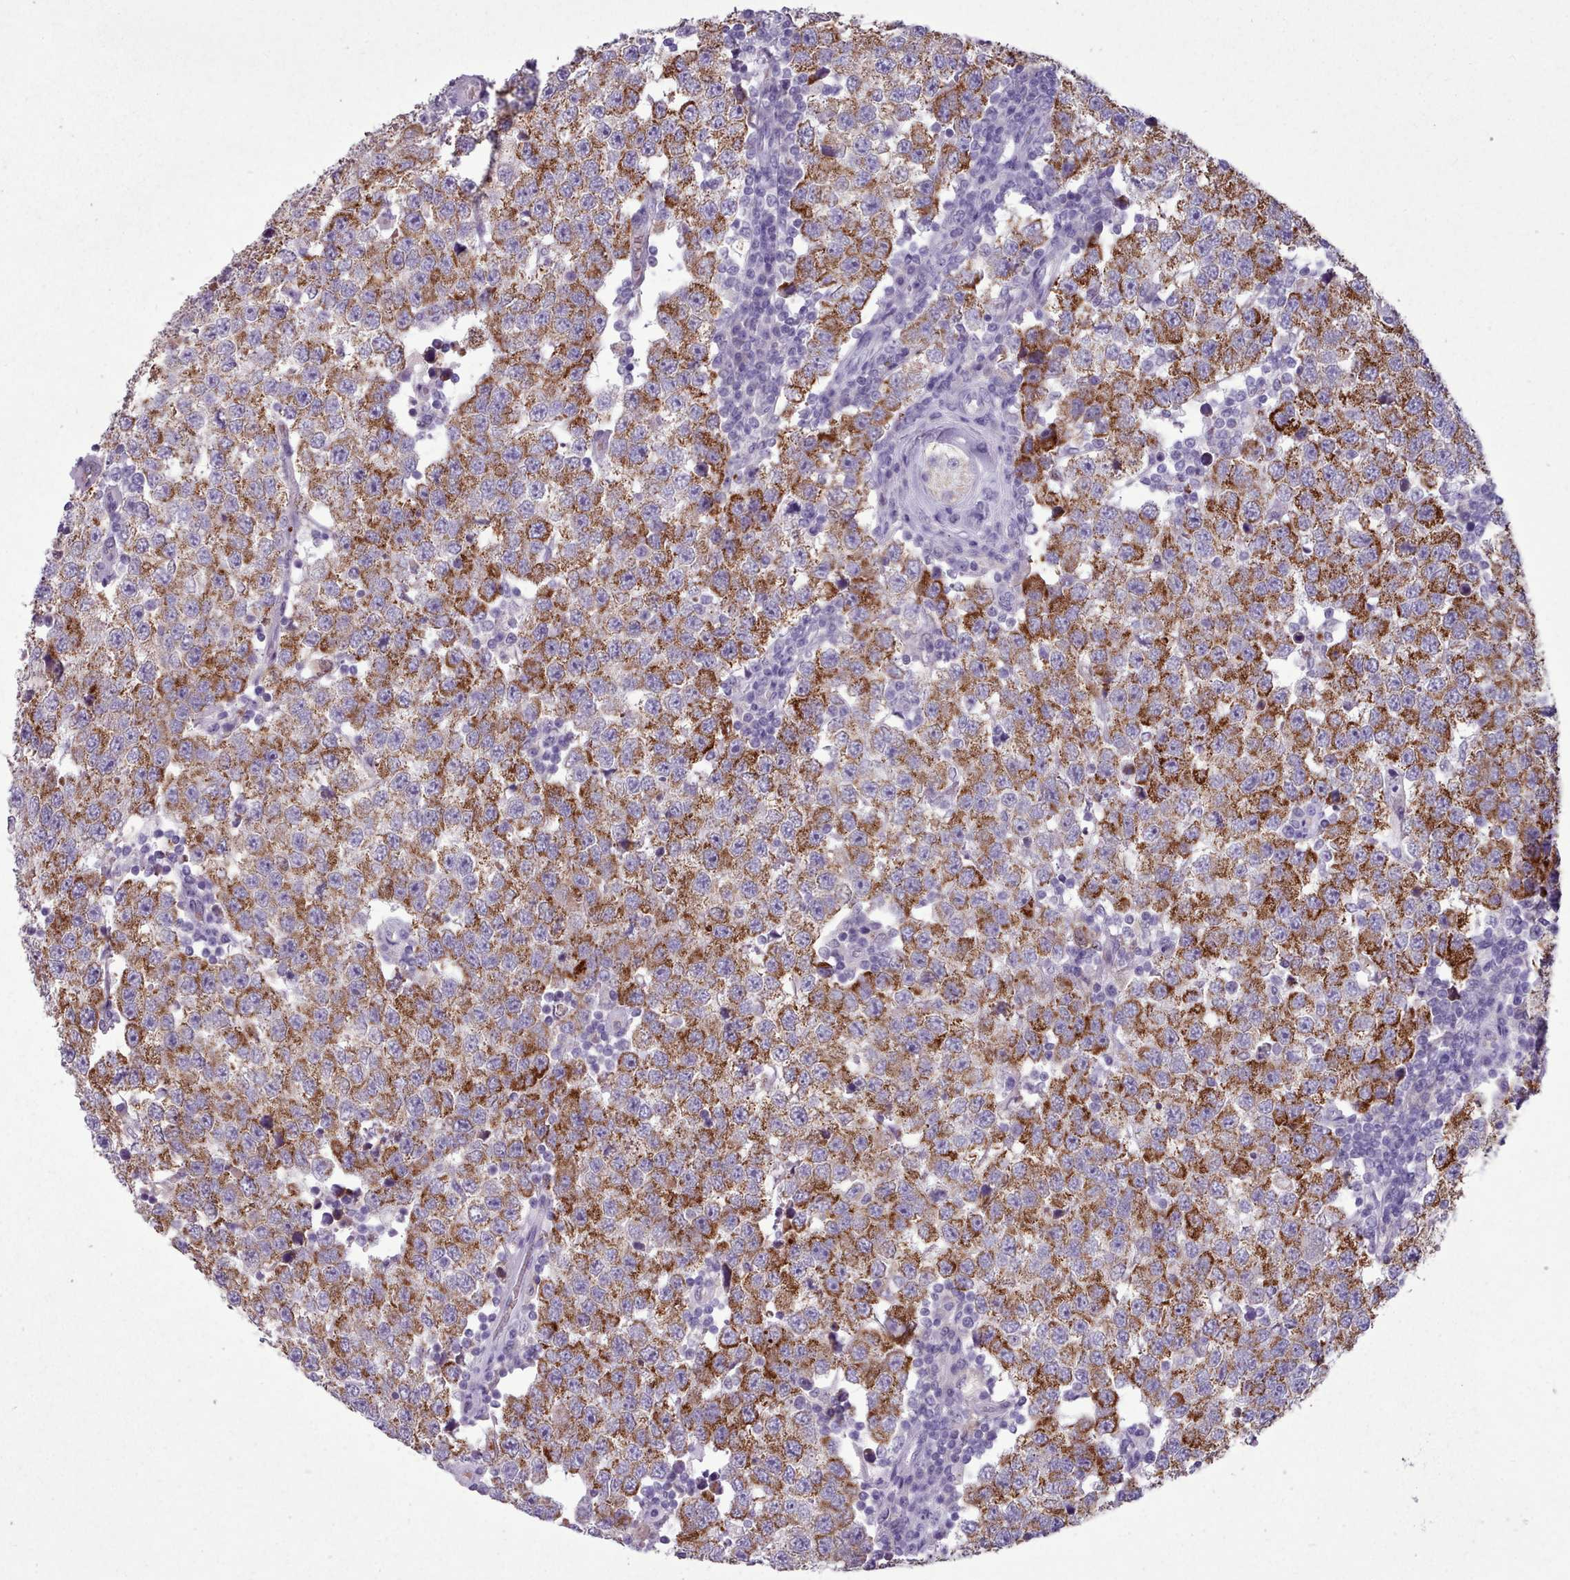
{"staining": {"intensity": "moderate", "quantity": ">75%", "location": "cytoplasmic/membranous"}, "tissue": "testis cancer", "cell_type": "Tumor cells", "image_type": "cancer", "snomed": [{"axis": "morphology", "description": "Seminoma, NOS"}, {"axis": "topography", "description": "Testis"}], "caption": "DAB immunohistochemical staining of testis seminoma demonstrates moderate cytoplasmic/membranous protein positivity in about >75% of tumor cells.", "gene": "AK4", "patient": {"sex": "male", "age": 34}}